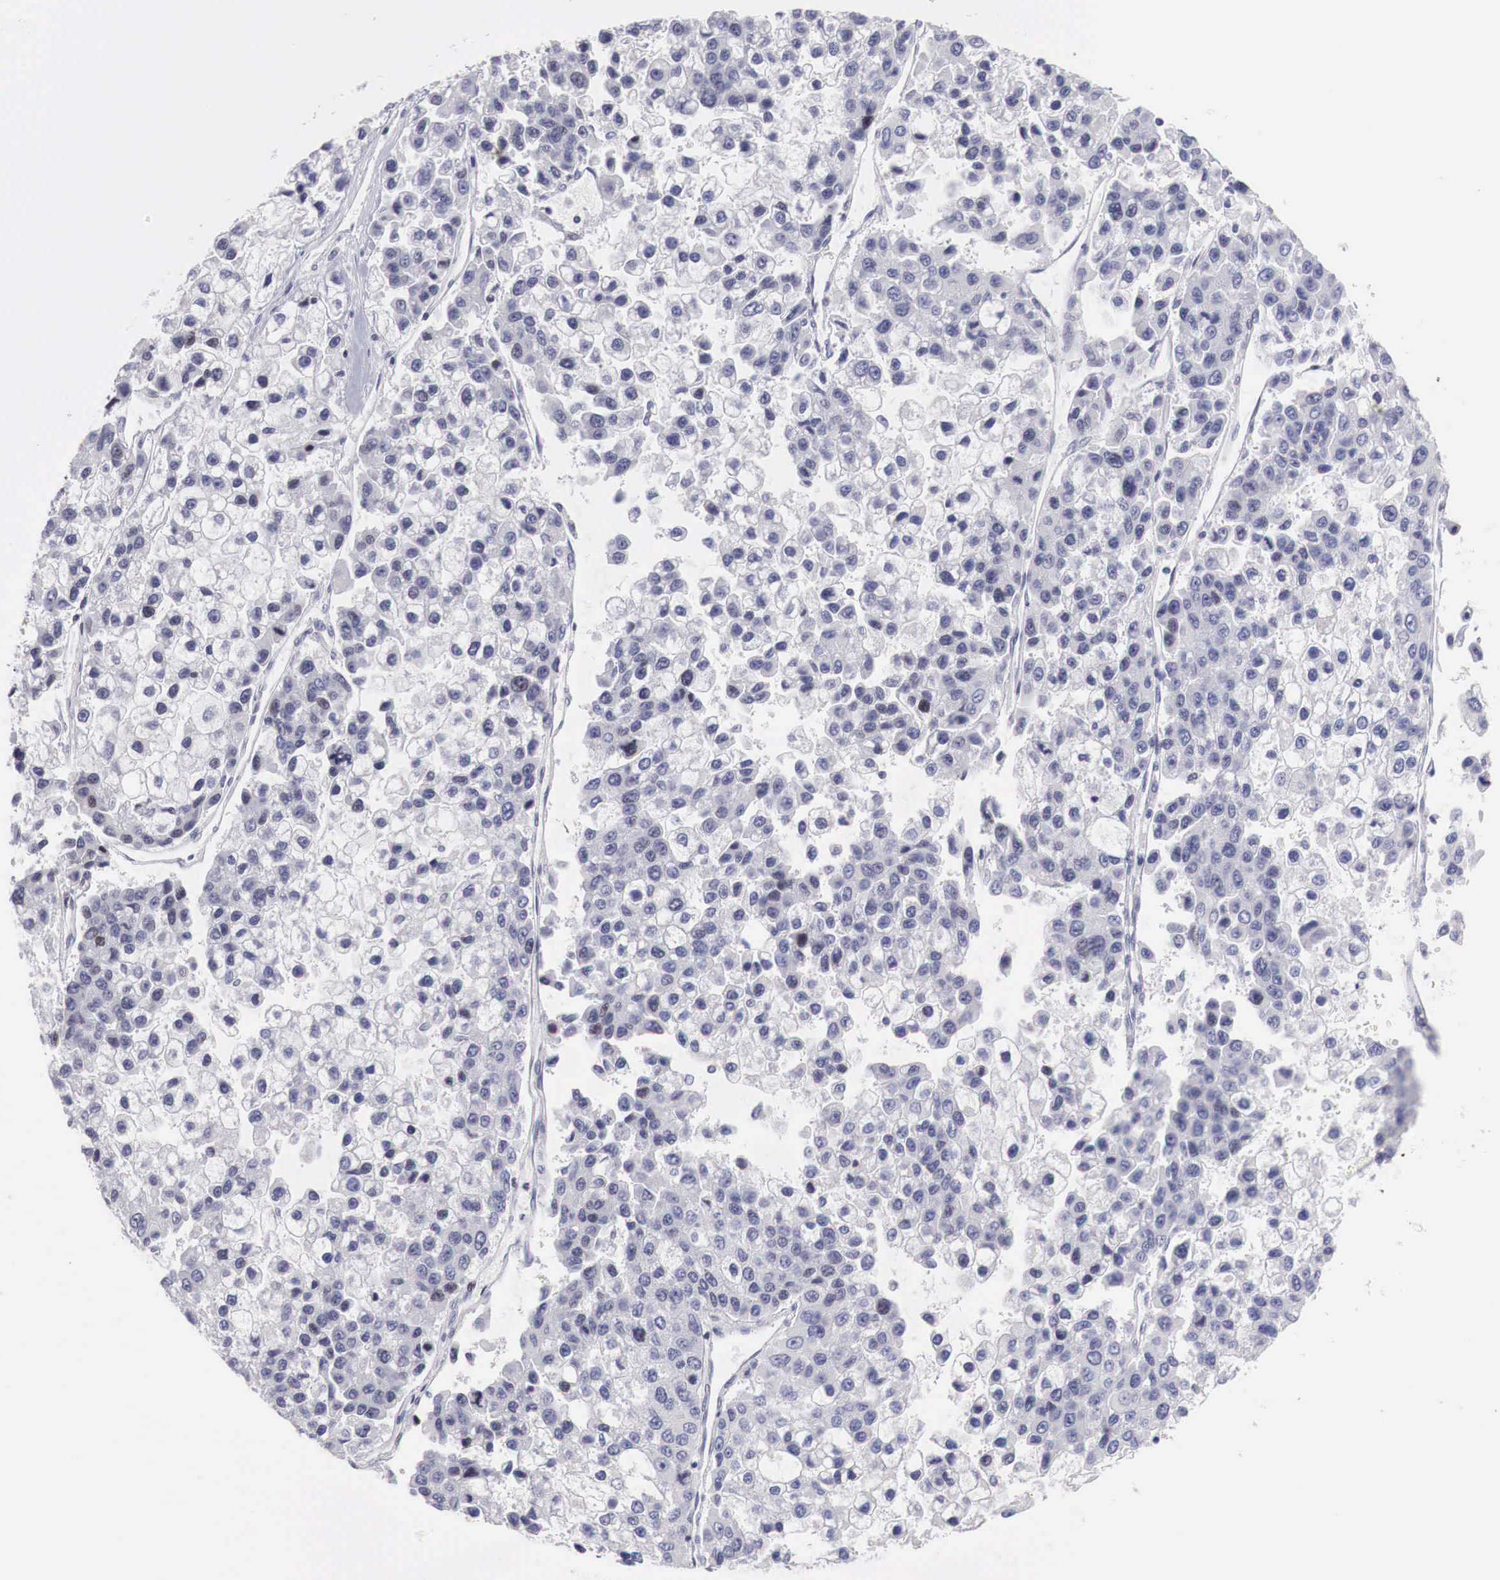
{"staining": {"intensity": "negative", "quantity": "none", "location": "none"}, "tissue": "liver cancer", "cell_type": "Tumor cells", "image_type": "cancer", "snomed": [{"axis": "morphology", "description": "Carcinoma, Hepatocellular, NOS"}, {"axis": "topography", "description": "Liver"}], "caption": "This is an immunohistochemistry micrograph of human liver cancer (hepatocellular carcinoma). There is no positivity in tumor cells.", "gene": "CLCN5", "patient": {"sex": "female", "age": 66}}